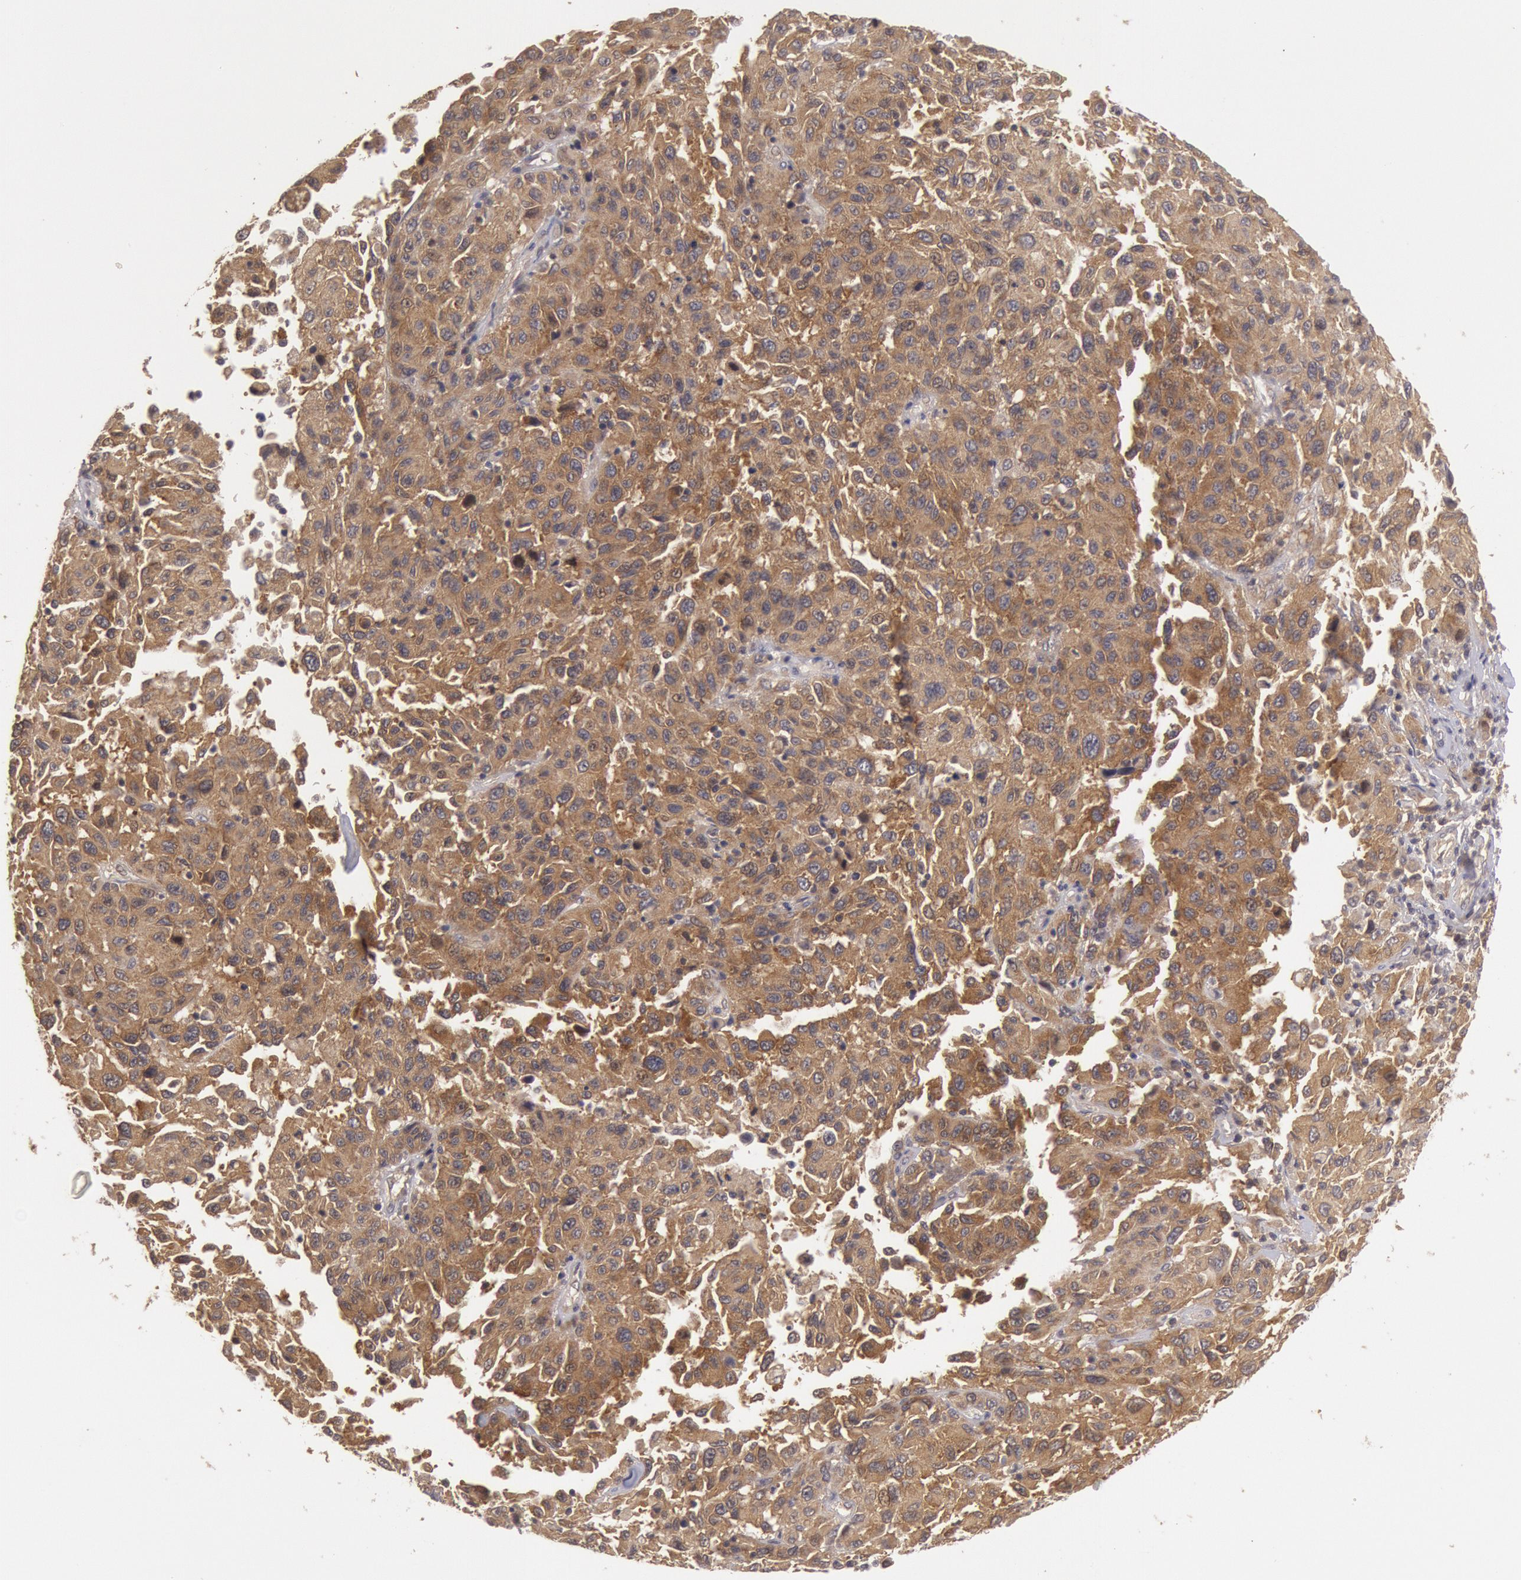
{"staining": {"intensity": "moderate", "quantity": ">75%", "location": "cytoplasmic/membranous"}, "tissue": "melanoma", "cell_type": "Tumor cells", "image_type": "cancer", "snomed": [{"axis": "morphology", "description": "Malignant melanoma, NOS"}, {"axis": "topography", "description": "Skin"}], "caption": "Immunohistochemical staining of malignant melanoma exhibits moderate cytoplasmic/membranous protein expression in about >75% of tumor cells.", "gene": "BRAF", "patient": {"sex": "female", "age": 77}}